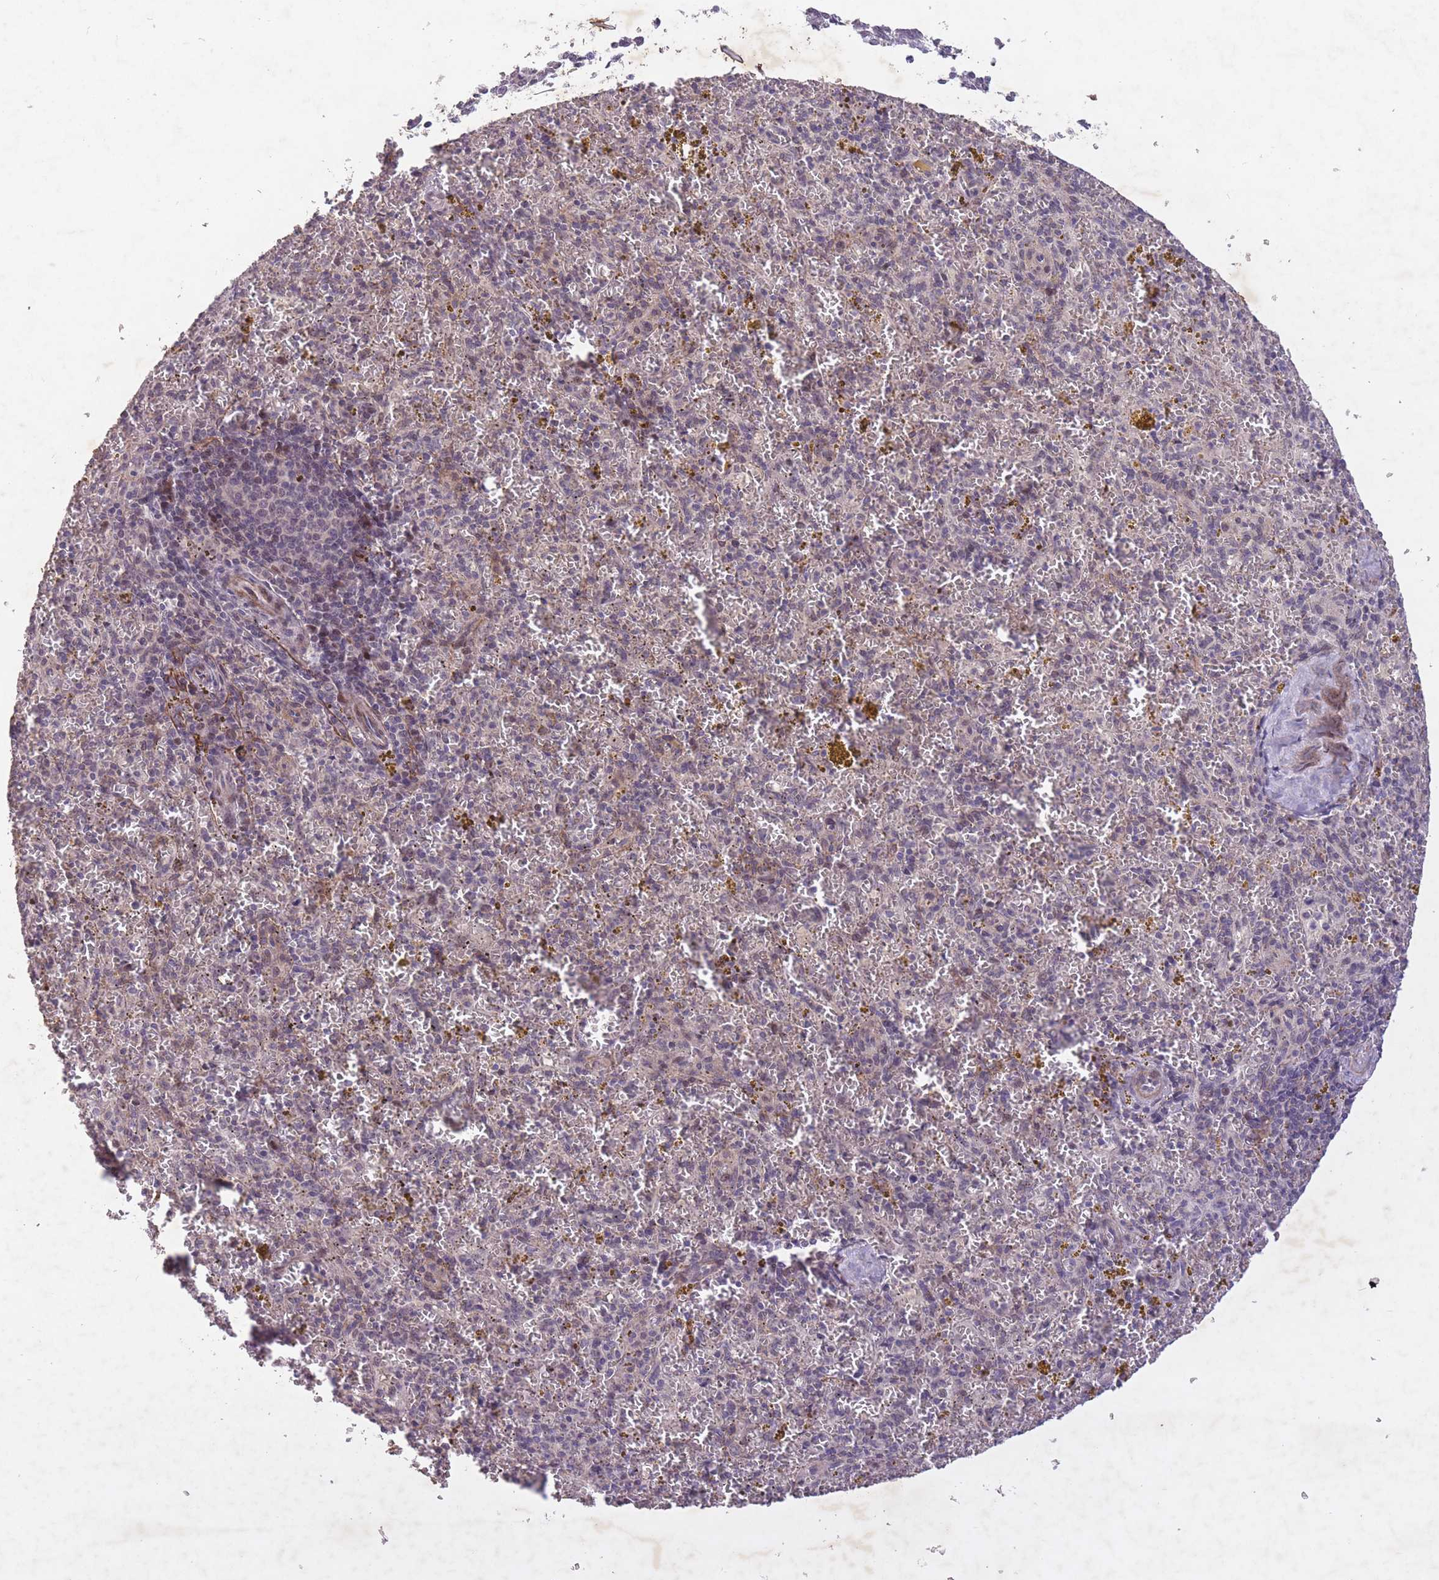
{"staining": {"intensity": "negative", "quantity": "none", "location": "none"}, "tissue": "spleen", "cell_type": "Cells in red pulp", "image_type": "normal", "snomed": [{"axis": "morphology", "description": "Normal tissue, NOS"}, {"axis": "topography", "description": "Spleen"}], "caption": "Normal spleen was stained to show a protein in brown. There is no significant positivity in cells in red pulp. (Stains: DAB immunohistochemistry (IHC) with hematoxylin counter stain, Microscopy: brightfield microscopy at high magnification).", "gene": "CBX6", "patient": {"sex": "male", "age": 57}}